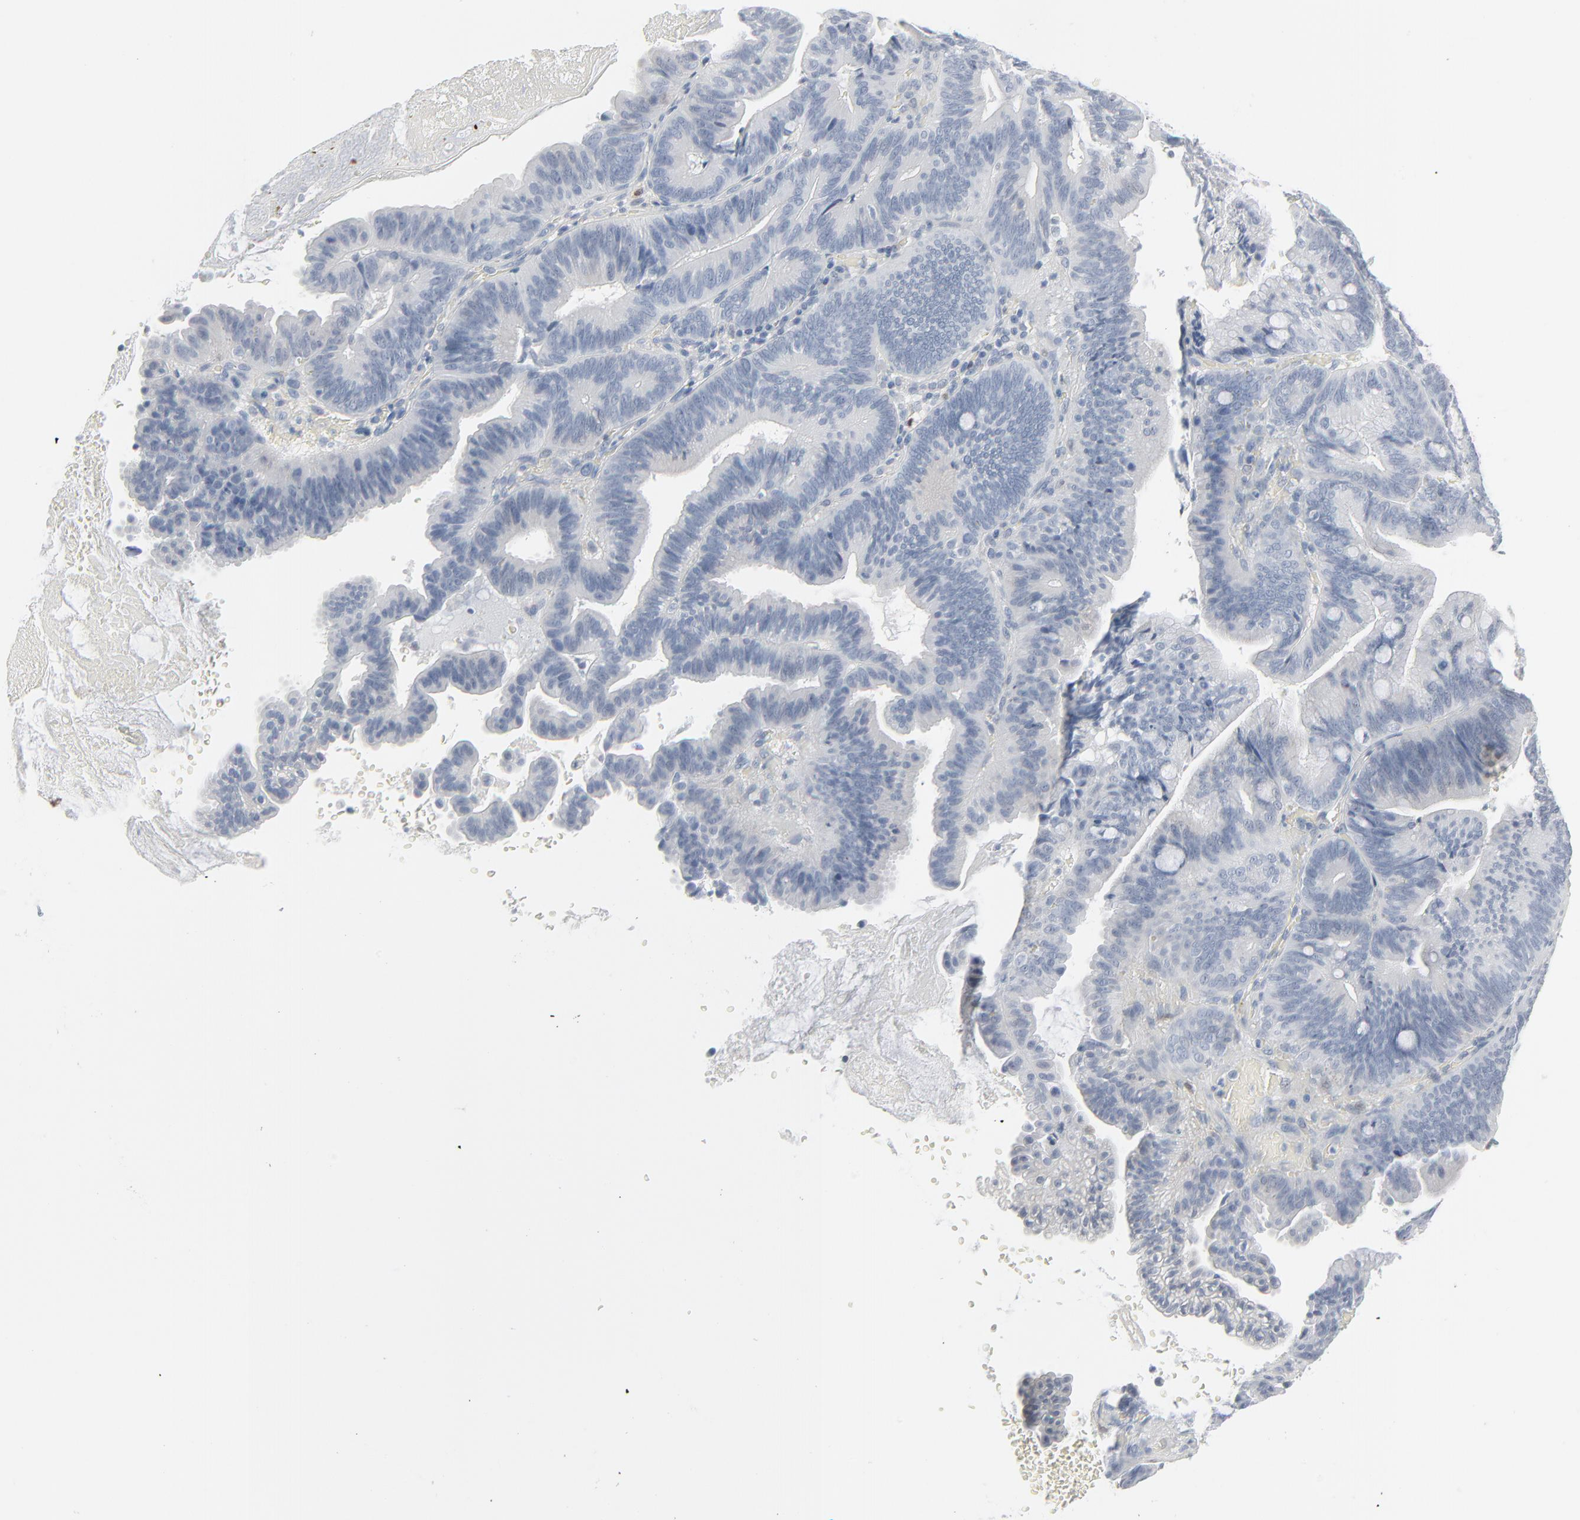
{"staining": {"intensity": "negative", "quantity": "none", "location": "none"}, "tissue": "pancreatic cancer", "cell_type": "Tumor cells", "image_type": "cancer", "snomed": [{"axis": "morphology", "description": "Adenocarcinoma, NOS"}, {"axis": "topography", "description": "Pancreas"}], "caption": "Immunohistochemical staining of pancreatic cancer displays no significant expression in tumor cells.", "gene": "MITF", "patient": {"sex": "male", "age": 82}}